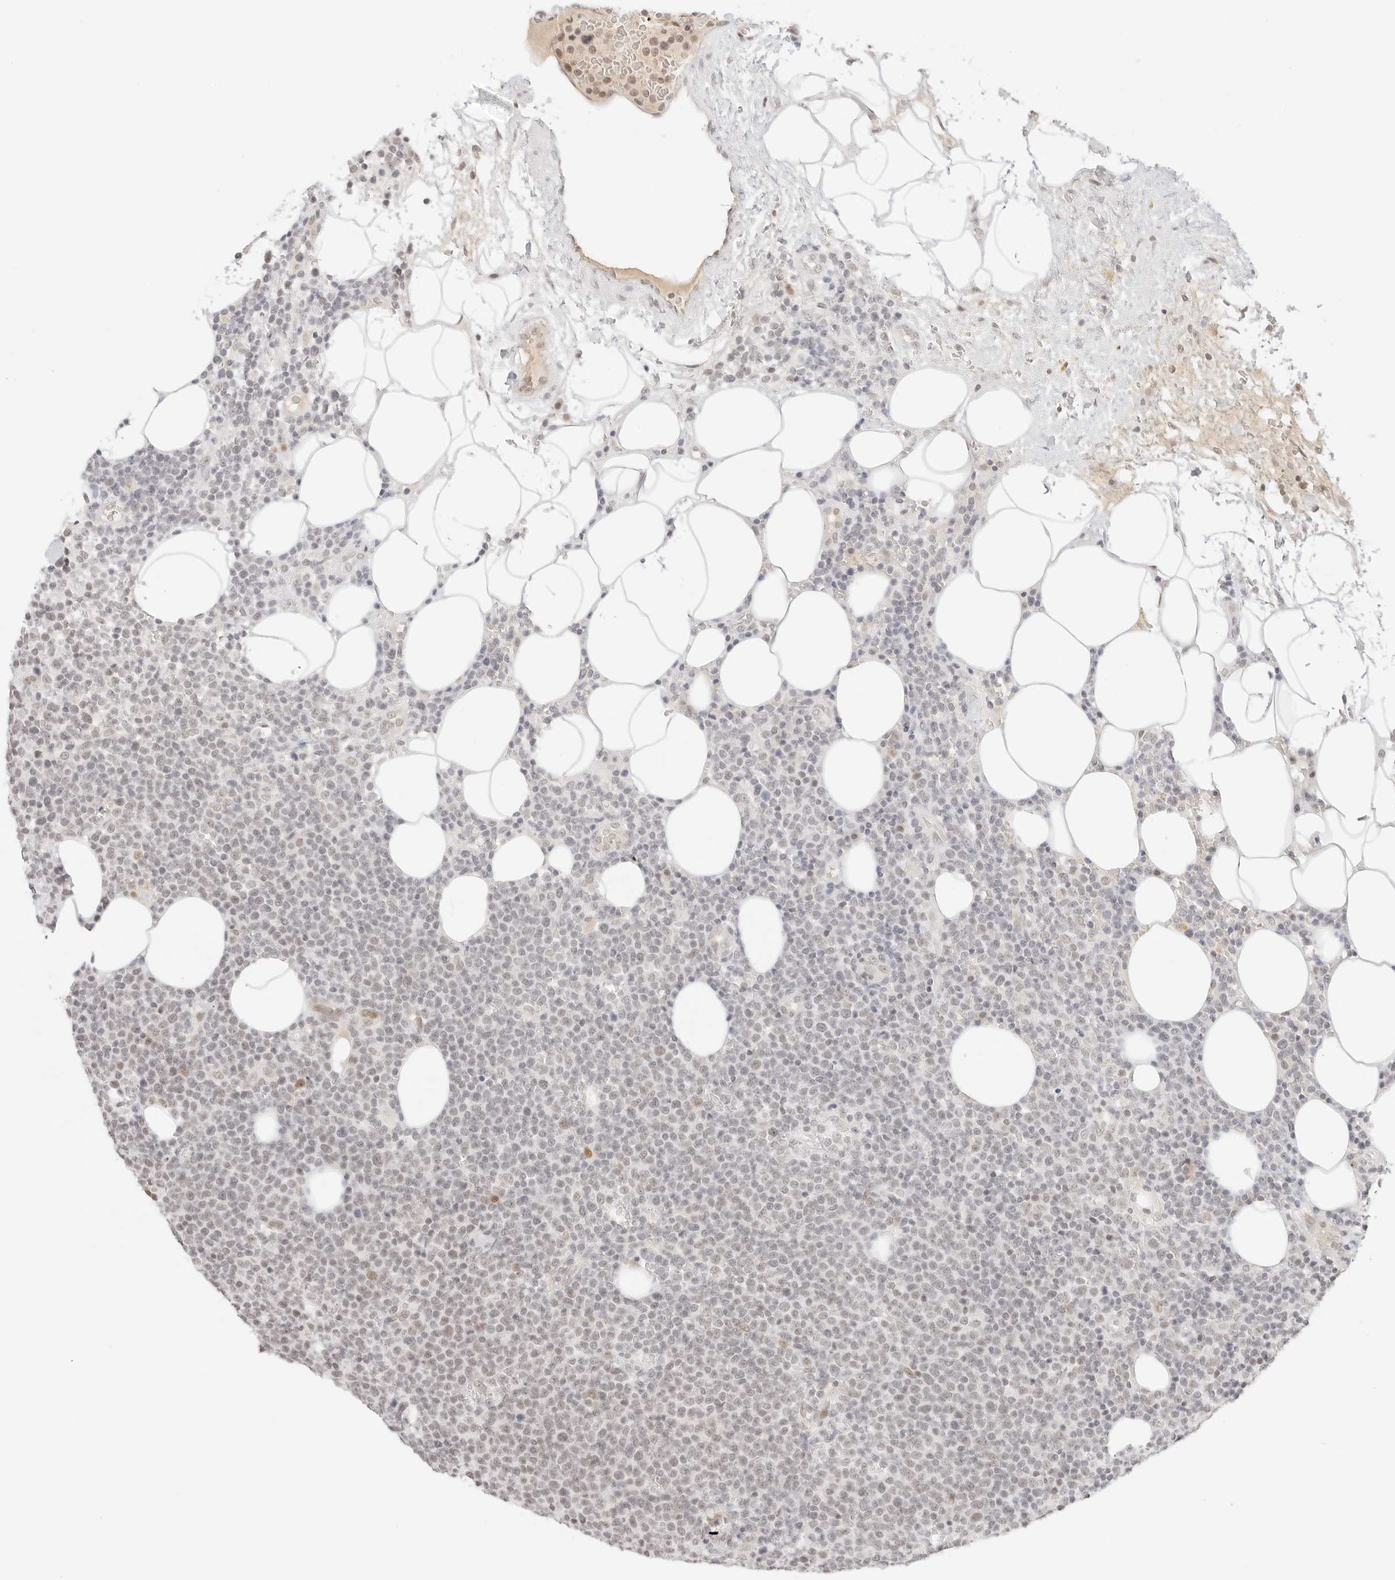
{"staining": {"intensity": "negative", "quantity": "none", "location": "none"}, "tissue": "lymphoma", "cell_type": "Tumor cells", "image_type": "cancer", "snomed": [{"axis": "morphology", "description": "Malignant lymphoma, non-Hodgkin's type, High grade"}, {"axis": "topography", "description": "Lymph node"}], "caption": "DAB immunohistochemical staining of lymphoma displays no significant expression in tumor cells.", "gene": "ITGA6", "patient": {"sex": "male", "age": 61}}